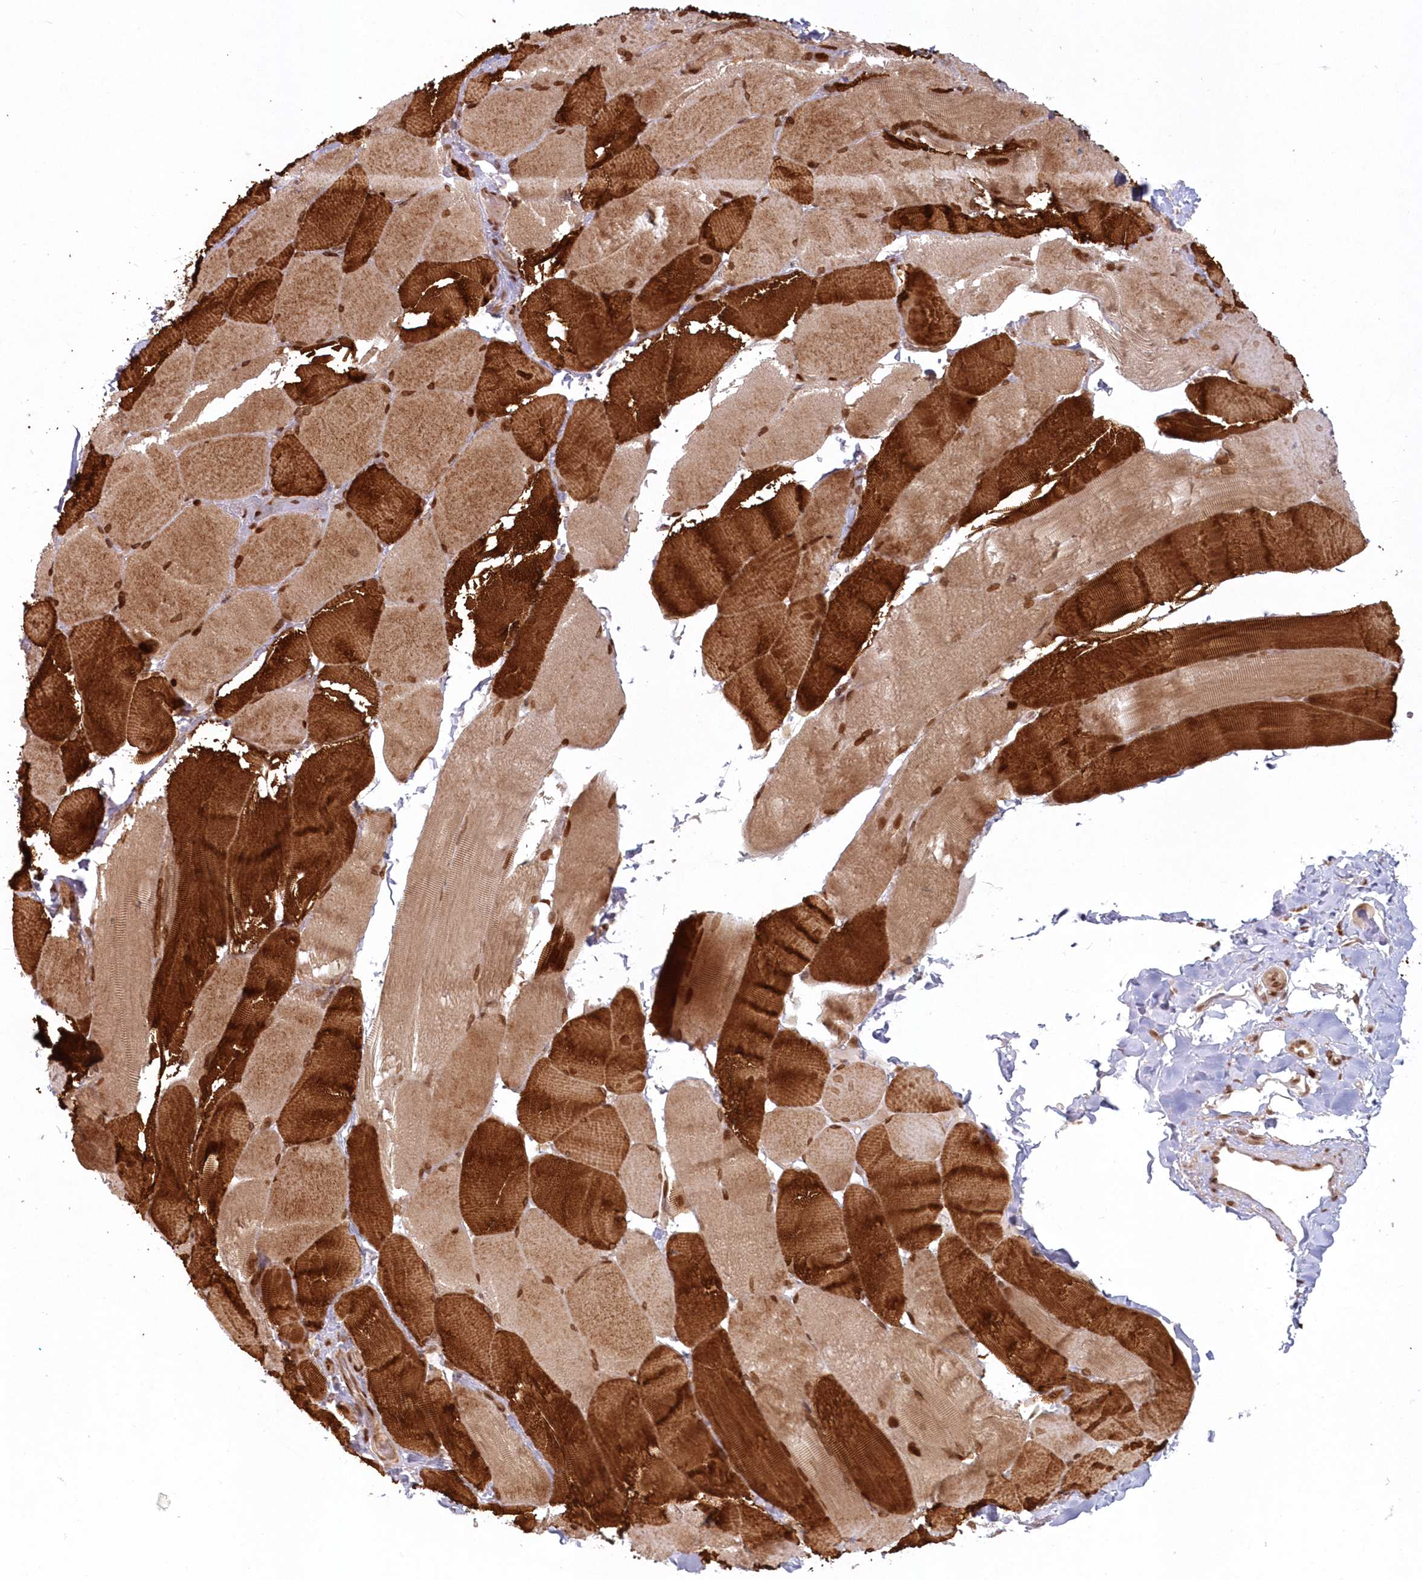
{"staining": {"intensity": "strong", "quantity": ">75%", "location": "cytoplasmic/membranous,nuclear"}, "tissue": "skeletal muscle", "cell_type": "Myocytes", "image_type": "normal", "snomed": [{"axis": "morphology", "description": "Normal tissue, NOS"}, {"axis": "topography", "description": "Skin"}, {"axis": "topography", "description": "Skeletal muscle"}], "caption": "There is high levels of strong cytoplasmic/membranous,nuclear positivity in myocytes of benign skeletal muscle, as demonstrated by immunohistochemical staining (brown color).", "gene": "TOGARAM2", "patient": {"sex": "male", "age": 83}}